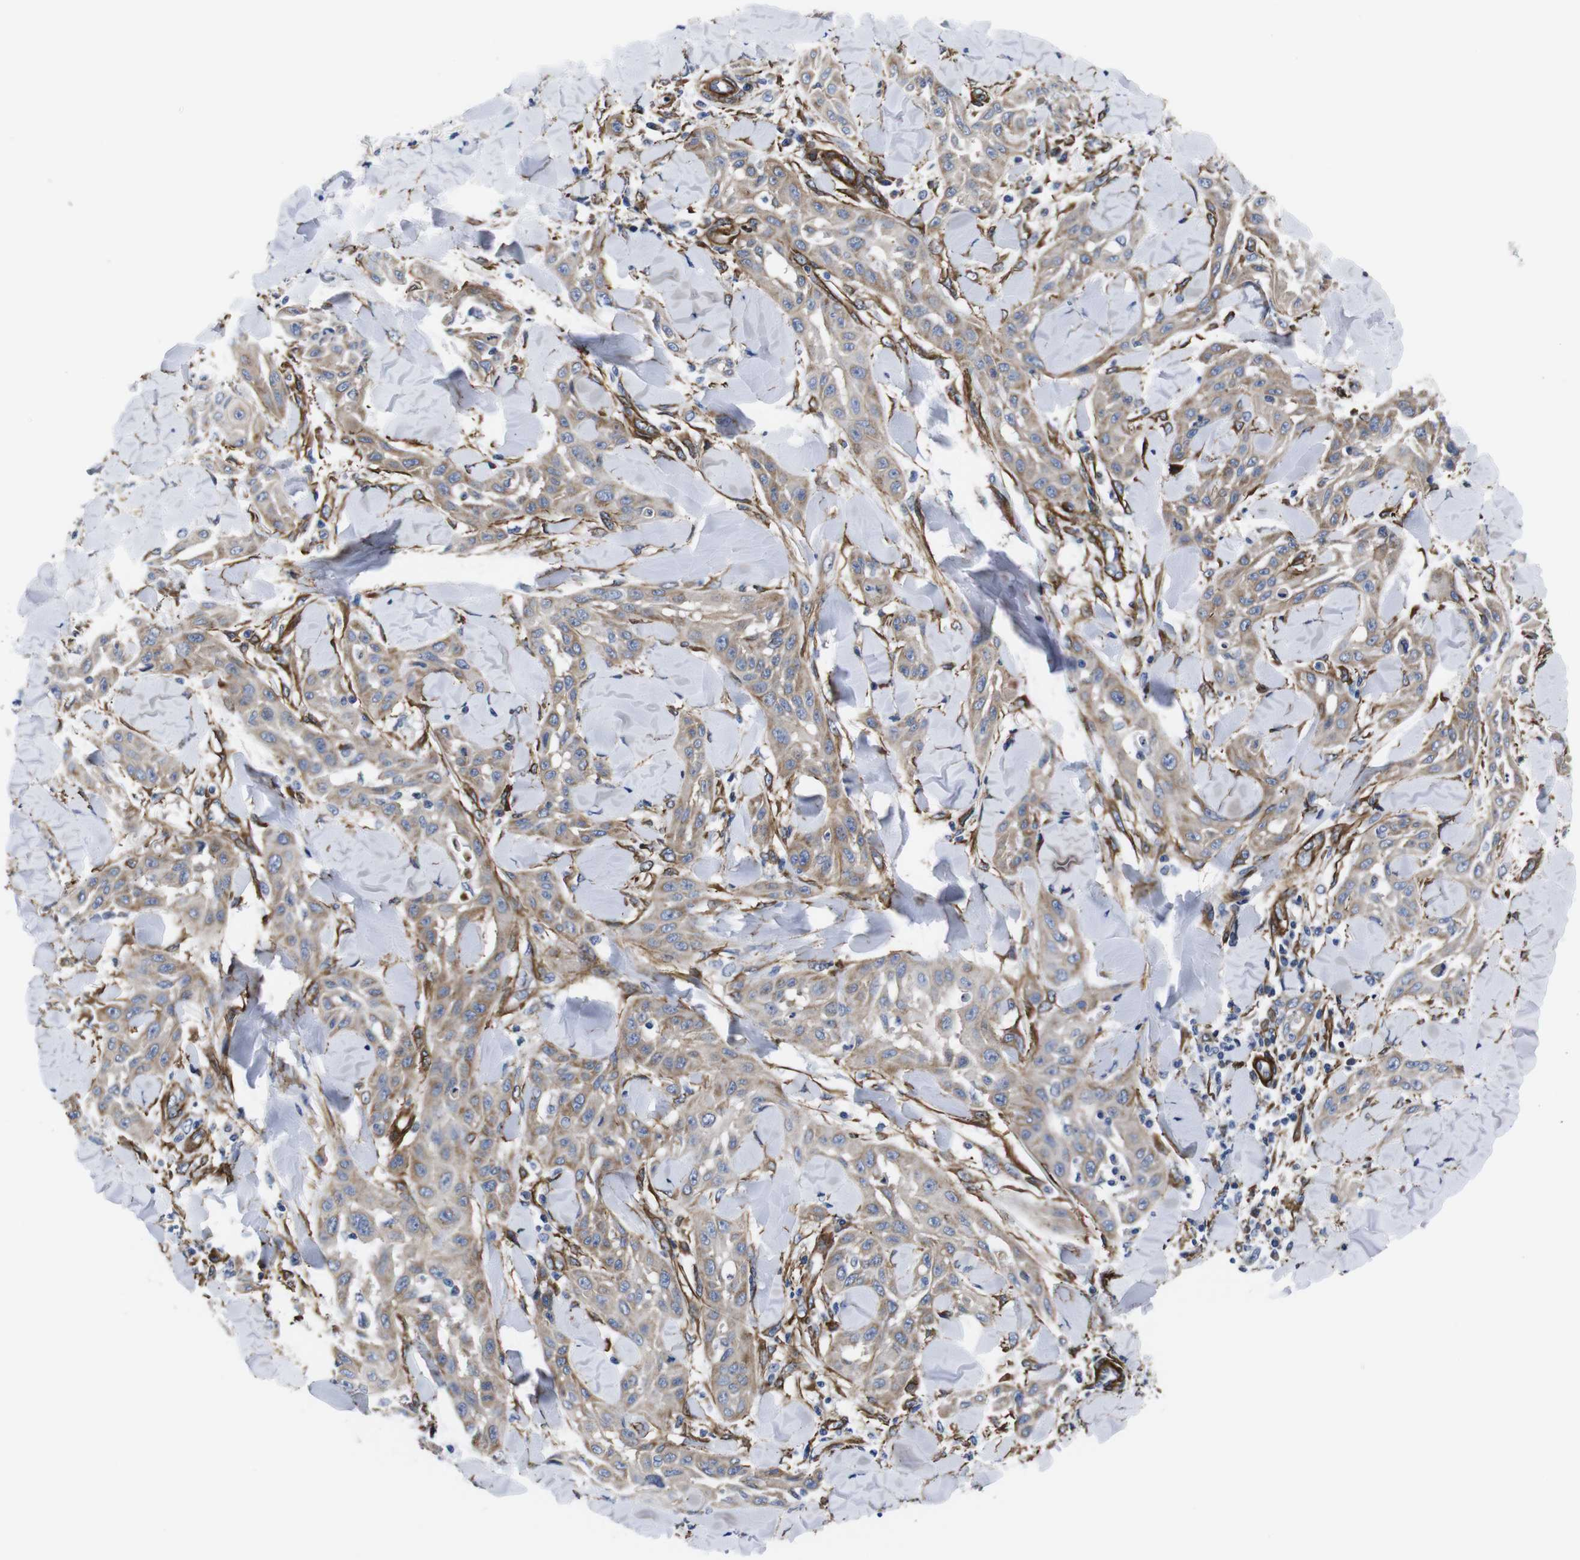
{"staining": {"intensity": "weak", "quantity": ">75%", "location": "cytoplasmic/membranous"}, "tissue": "skin cancer", "cell_type": "Tumor cells", "image_type": "cancer", "snomed": [{"axis": "morphology", "description": "Squamous cell carcinoma, NOS"}, {"axis": "topography", "description": "Skin"}], "caption": "Human skin cancer stained with a brown dye reveals weak cytoplasmic/membranous positive expression in approximately >75% of tumor cells.", "gene": "WNT10A", "patient": {"sex": "male", "age": 24}}